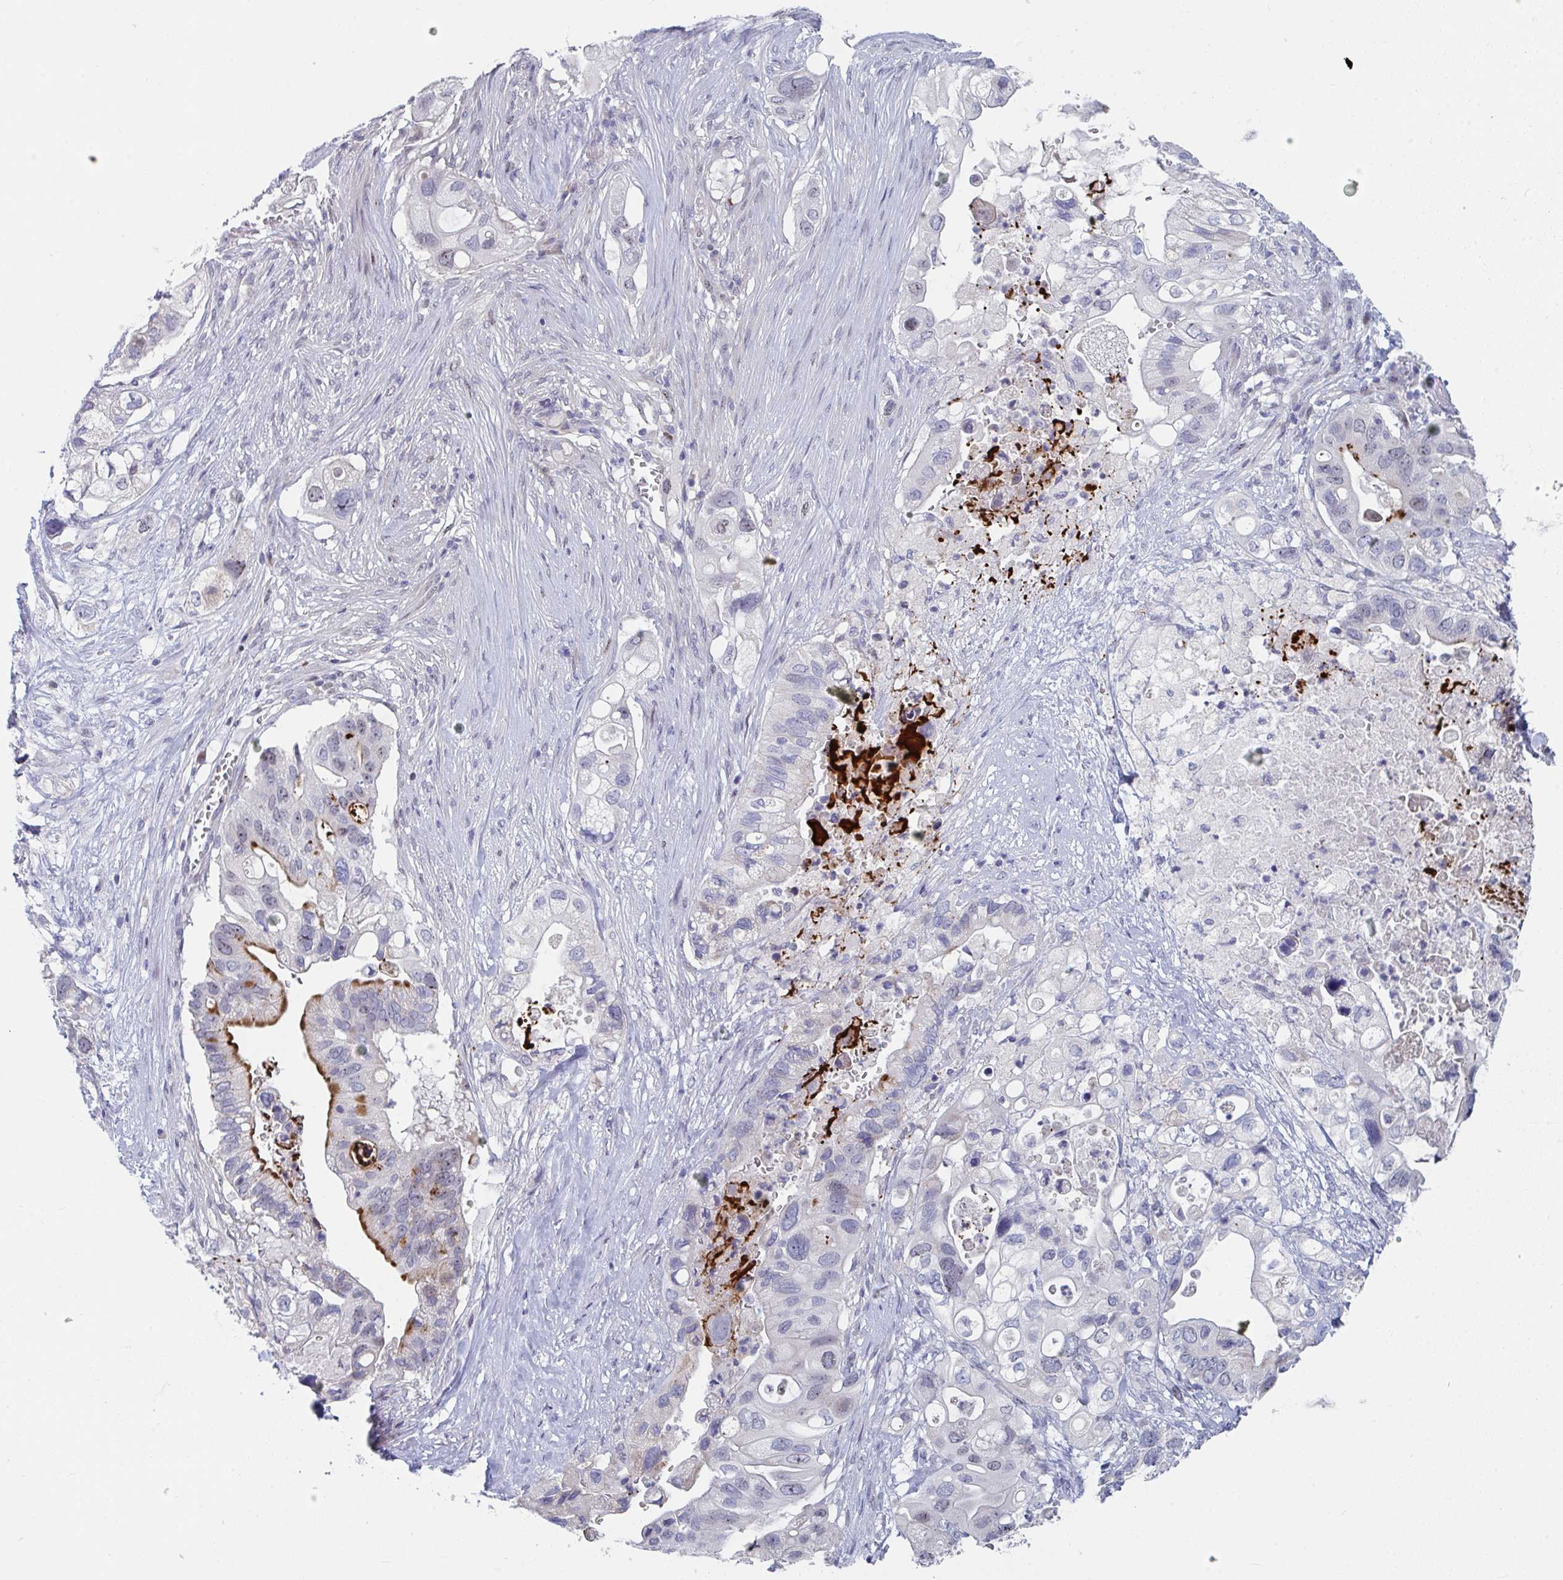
{"staining": {"intensity": "strong", "quantity": "<25%", "location": "cytoplasmic/membranous"}, "tissue": "pancreatic cancer", "cell_type": "Tumor cells", "image_type": "cancer", "snomed": [{"axis": "morphology", "description": "Adenocarcinoma, NOS"}, {"axis": "topography", "description": "Pancreas"}], "caption": "This image reveals immunohistochemistry staining of pancreatic cancer, with medium strong cytoplasmic/membranous expression in about <25% of tumor cells.", "gene": "CENPT", "patient": {"sex": "female", "age": 72}}